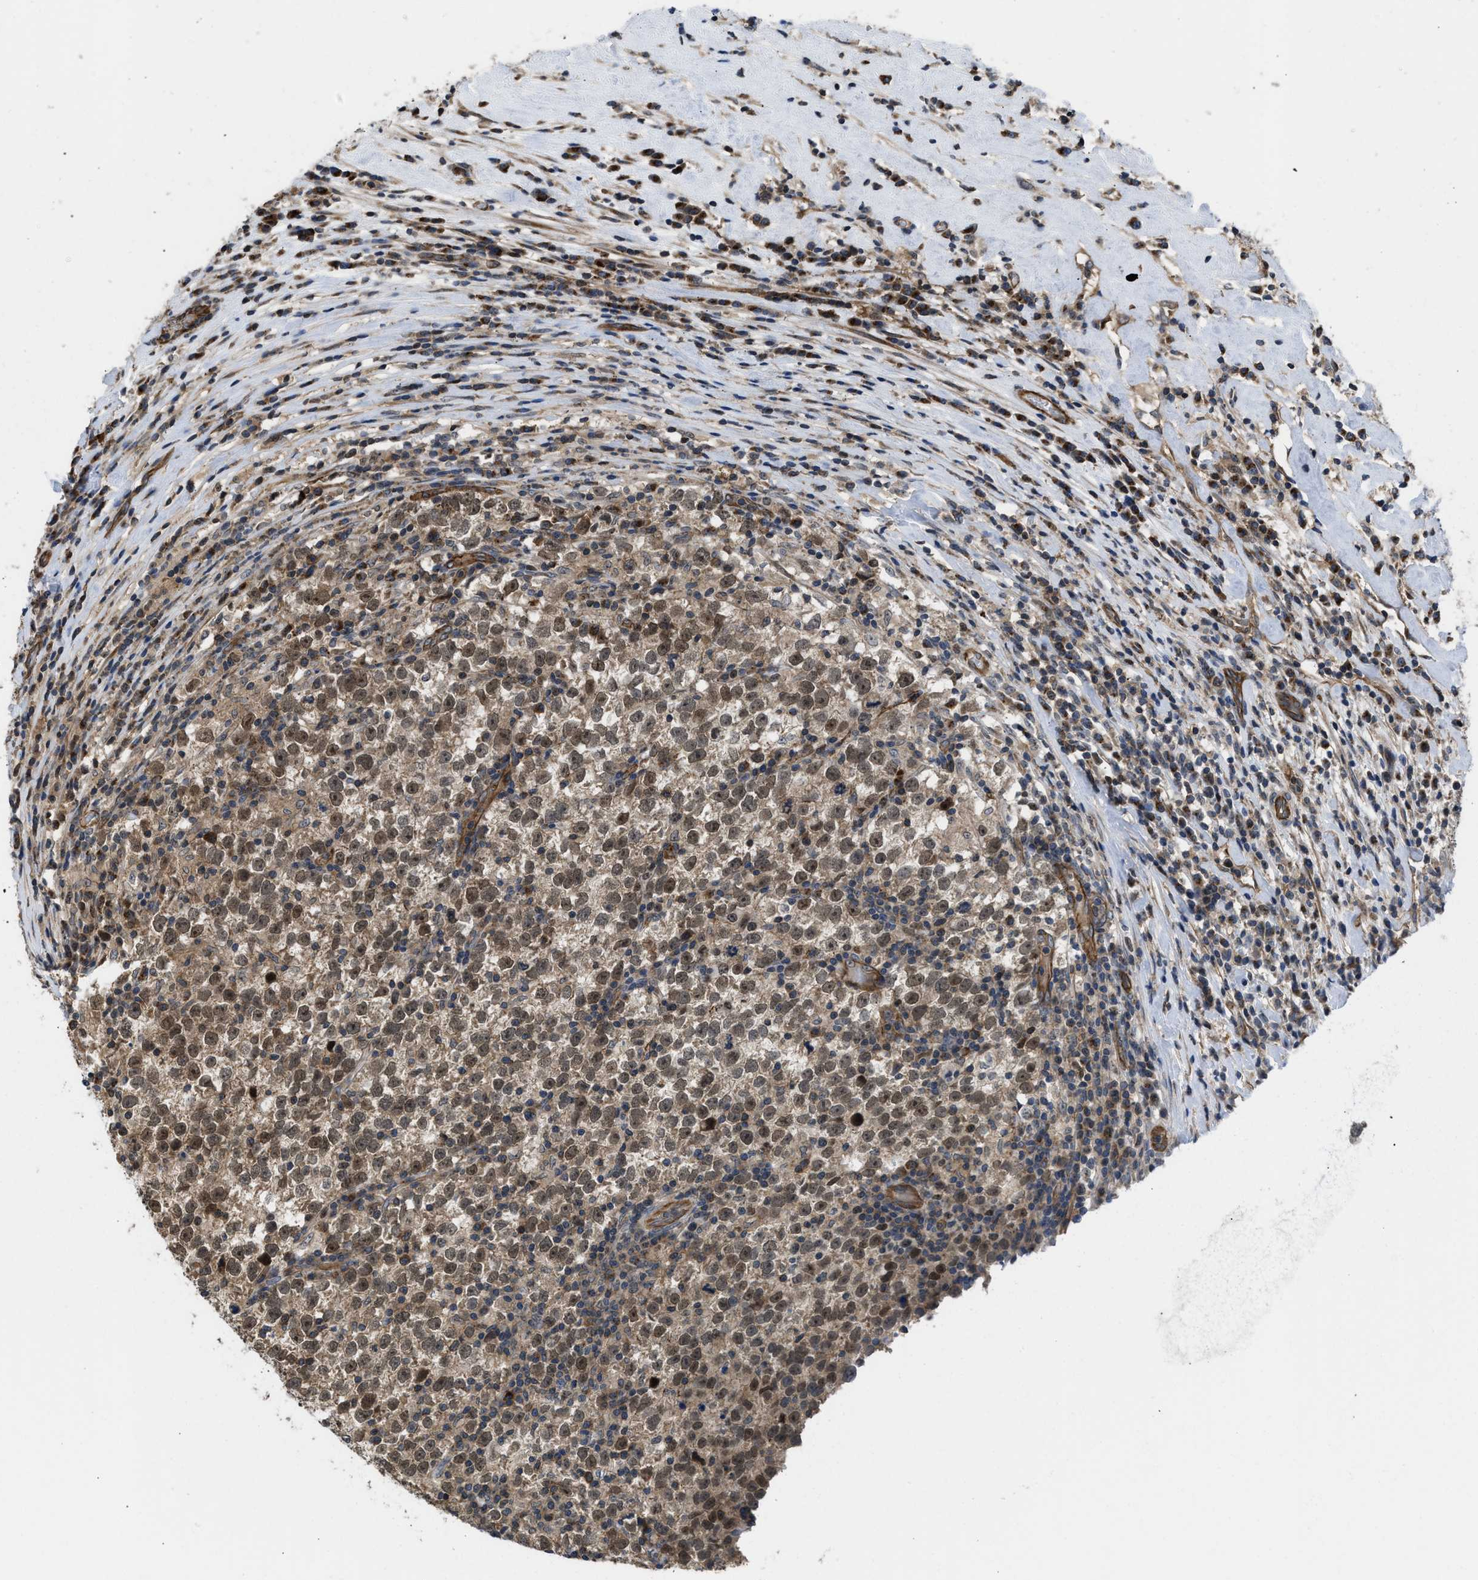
{"staining": {"intensity": "moderate", "quantity": ">75%", "location": "cytoplasmic/membranous,nuclear"}, "tissue": "testis cancer", "cell_type": "Tumor cells", "image_type": "cancer", "snomed": [{"axis": "morphology", "description": "Normal tissue, NOS"}, {"axis": "morphology", "description": "Seminoma, NOS"}, {"axis": "topography", "description": "Testis"}], "caption": "There is medium levels of moderate cytoplasmic/membranous and nuclear expression in tumor cells of seminoma (testis), as demonstrated by immunohistochemical staining (brown color).", "gene": "GPATCH2L", "patient": {"sex": "male", "age": 43}}